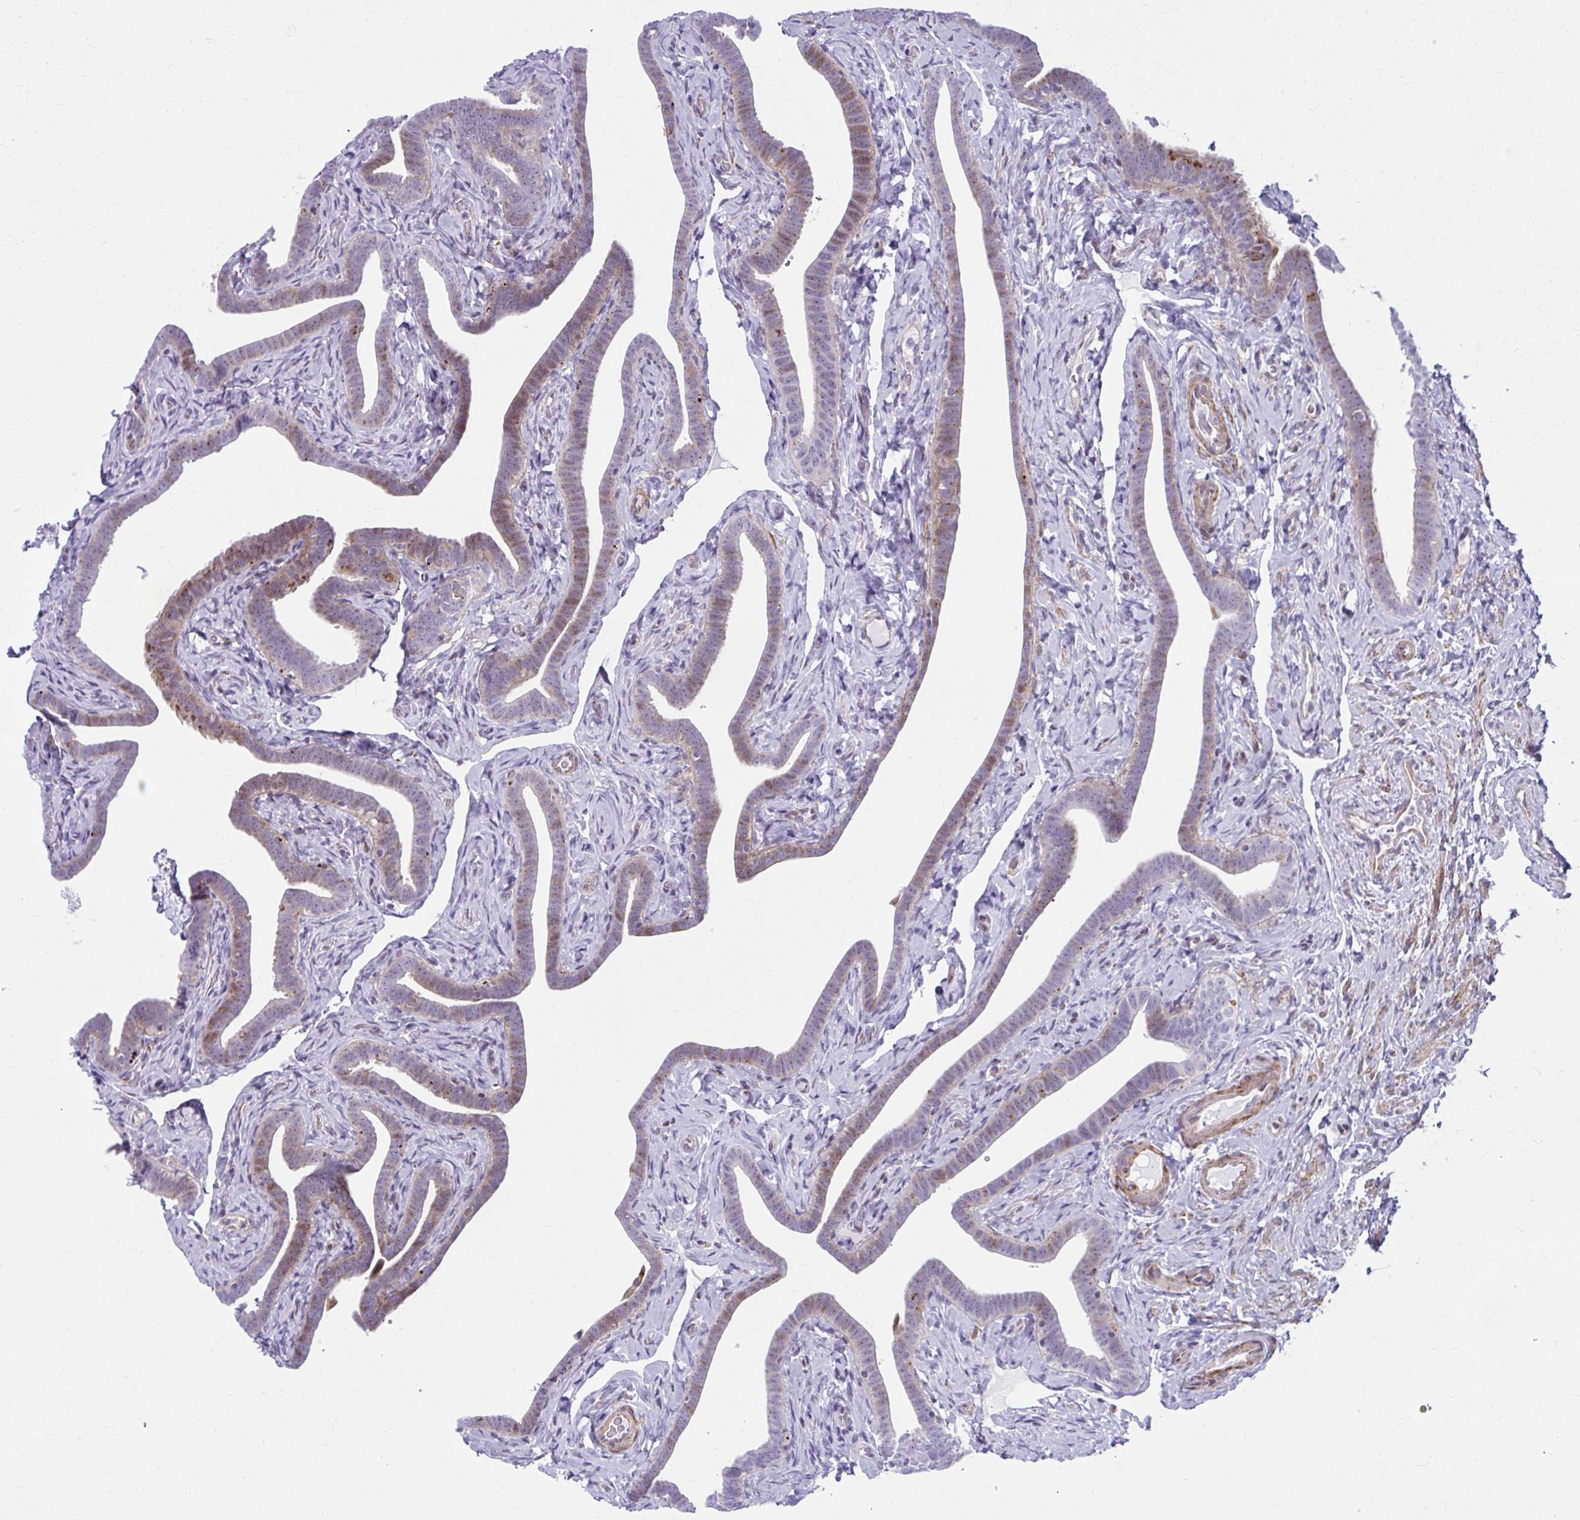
{"staining": {"intensity": "moderate", "quantity": "25%-75%", "location": "cytoplasmic/membranous,nuclear"}, "tissue": "fallopian tube", "cell_type": "Glandular cells", "image_type": "normal", "snomed": [{"axis": "morphology", "description": "Normal tissue, NOS"}, {"axis": "topography", "description": "Fallopian tube"}], "caption": "Protein staining reveals moderate cytoplasmic/membranous,nuclear positivity in about 25%-75% of glandular cells in normal fallopian tube. (DAB IHC with brightfield microscopy, high magnification).", "gene": "LRRC4B", "patient": {"sex": "female", "age": 69}}